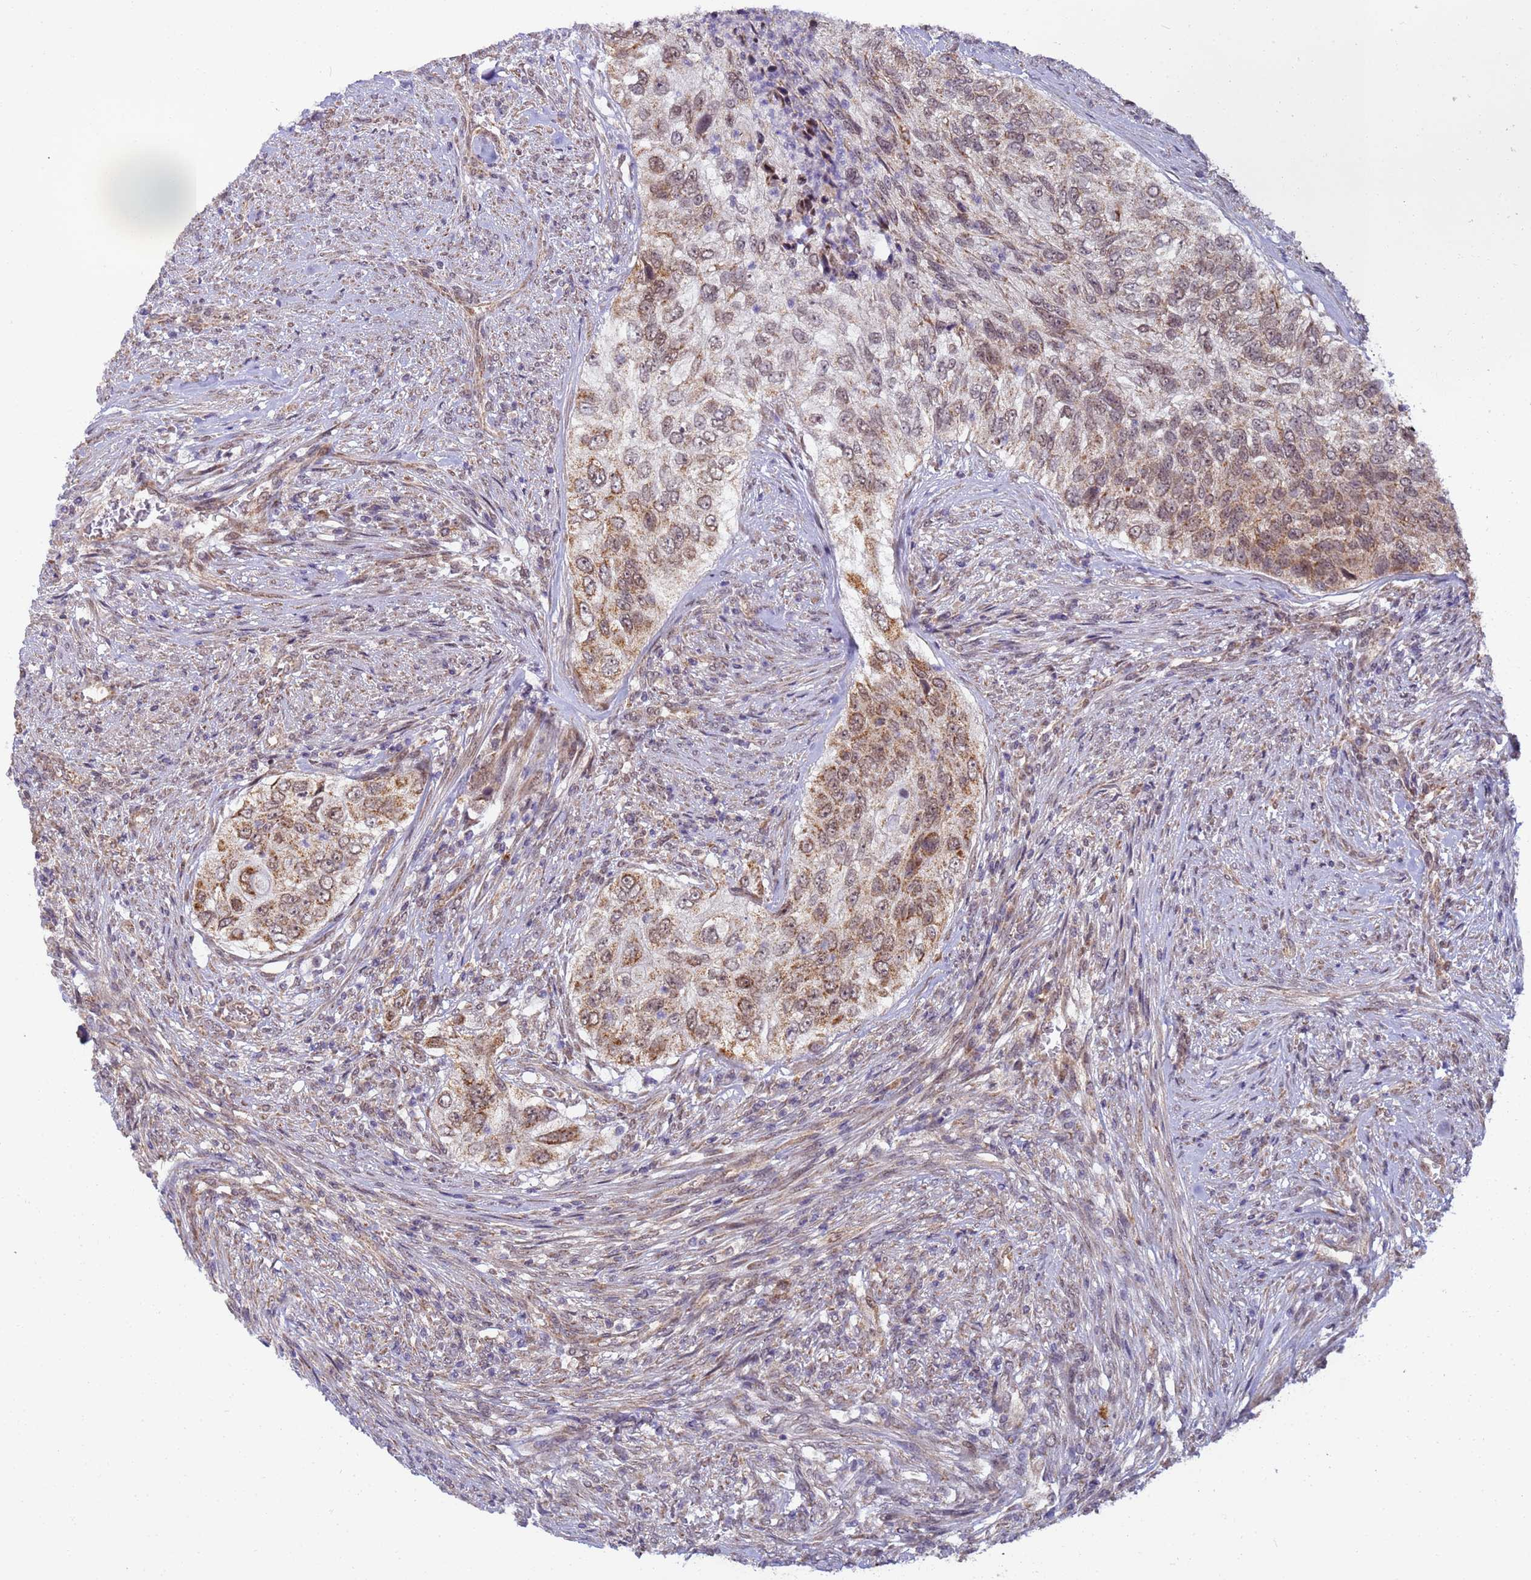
{"staining": {"intensity": "moderate", "quantity": ">75%", "location": "cytoplasmic/membranous,nuclear"}, "tissue": "urothelial cancer", "cell_type": "Tumor cells", "image_type": "cancer", "snomed": [{"axis": "morphology", "description": "Urothelial carcinoma, High grade"}, {"axis": "topography", "description": "Urinary bladder"}], "caption": "Urothelial carcinoma (high-grade) stained with DAB immunohistochemistry (IHC) displays medium levels of moderate cytoplasmic/membranous and nuclear positivity in about >75% of tumor cells.", "gene": "RAPGEF3", "patient": {"sex": "female", "age": 60}}